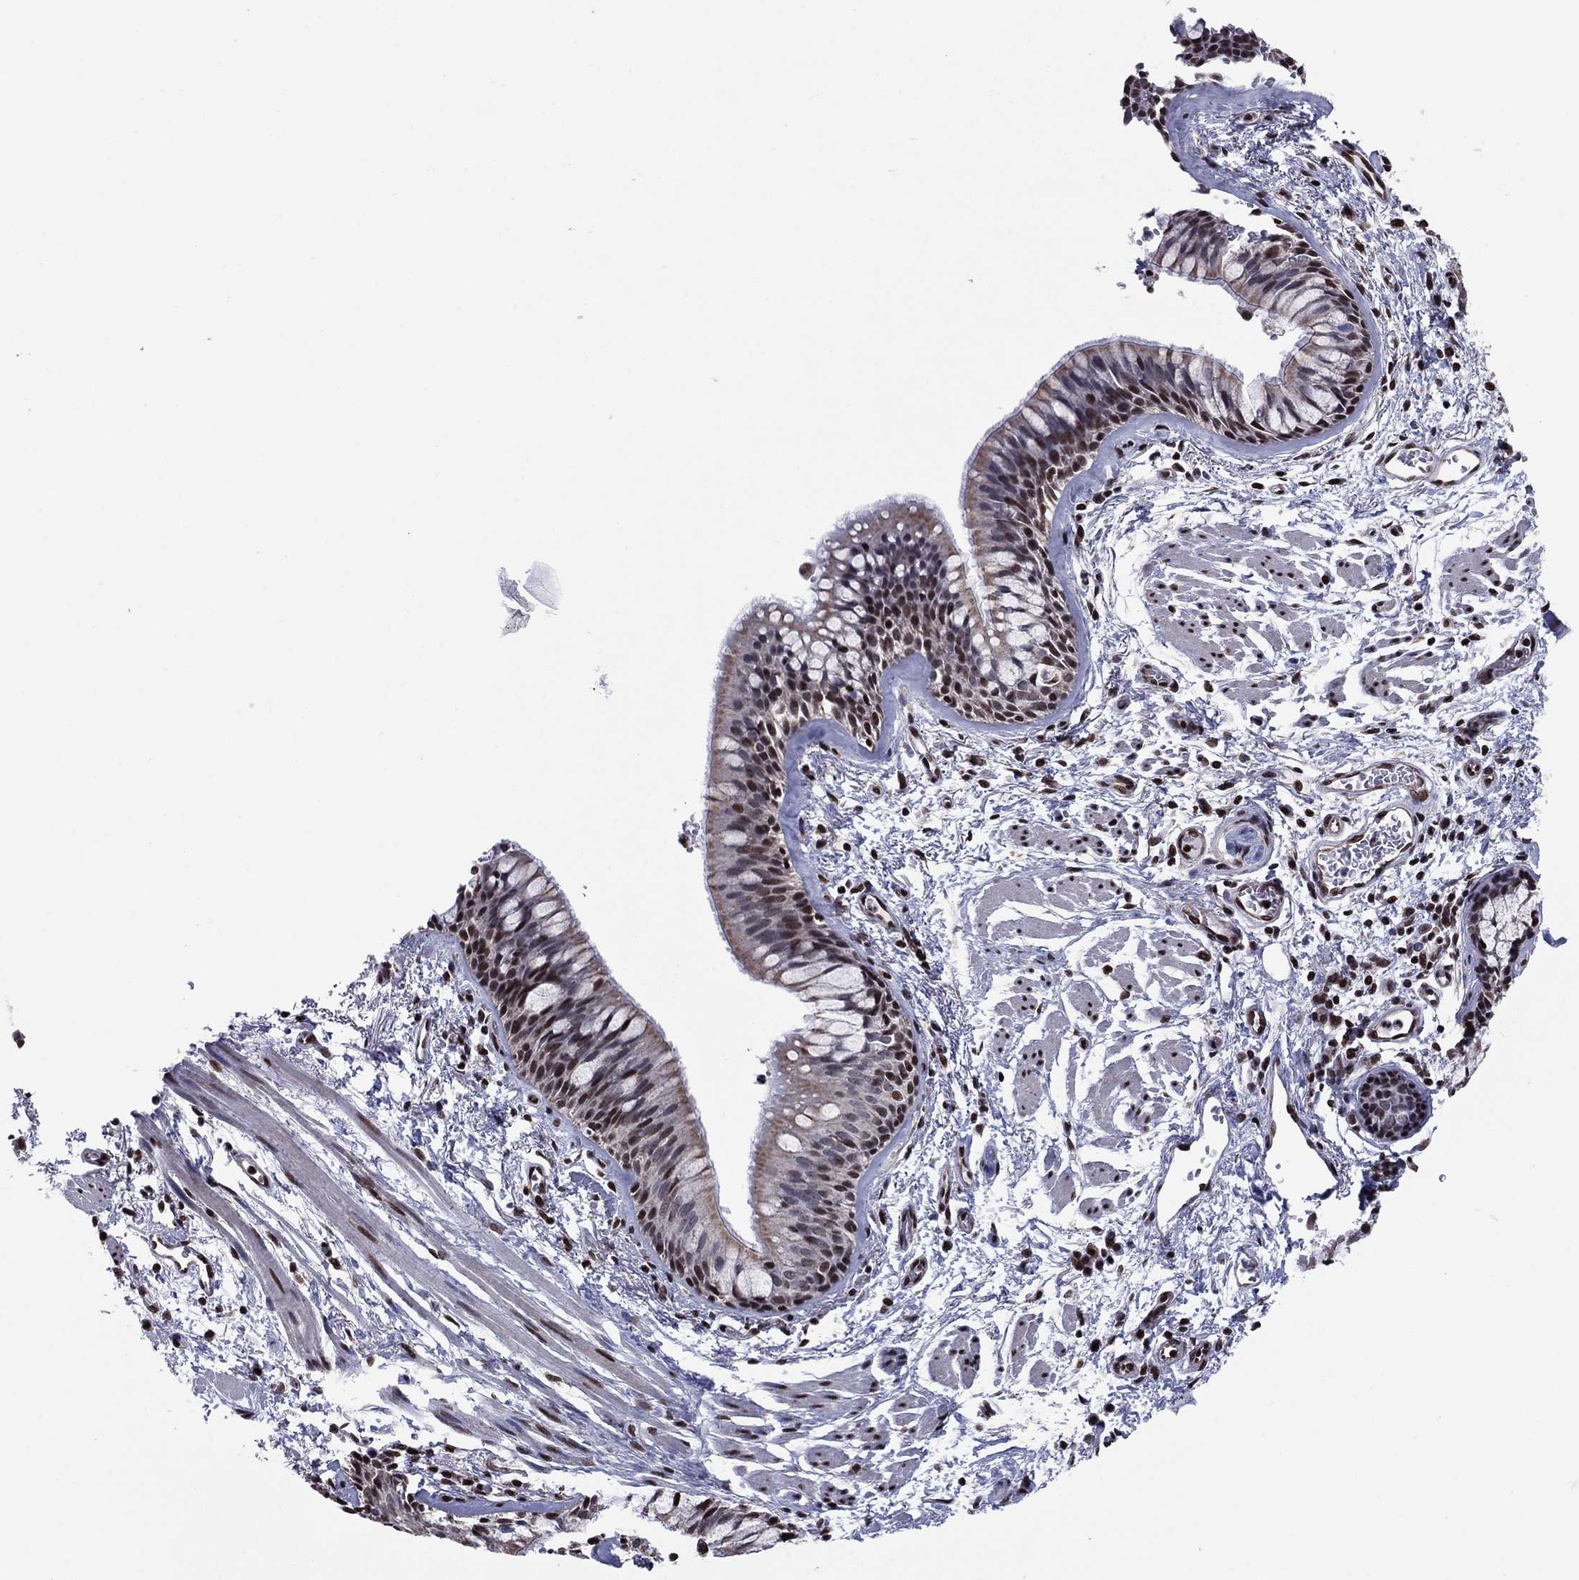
{"staining": {"intensity": "moderate", "quantity": "25%-75%", "location": "cytoplasmic/membranous,nuclear"}, "tissue": "bronchus", "cell_type": "Respiratory epithelial cells", "image_type": "normal", "snomed": [{"axis": "morphology", "description": "Normal tissue, NOS"}, {"axis": "topography", "description": "Bronchus"}, {"axis": "topography", "description": "Lung"}], "caption": "Immunohistochemistry histopathology image of unremarkable bronchus stained for a protein (brown), which reveals medium levels of moderate cytoplasmic/membranous,nuclear expression in approximately 25%-75% of respiratory epithelial cells.", "gene": "N4BP2", "patient": {"sex": "female", "age": 57}}